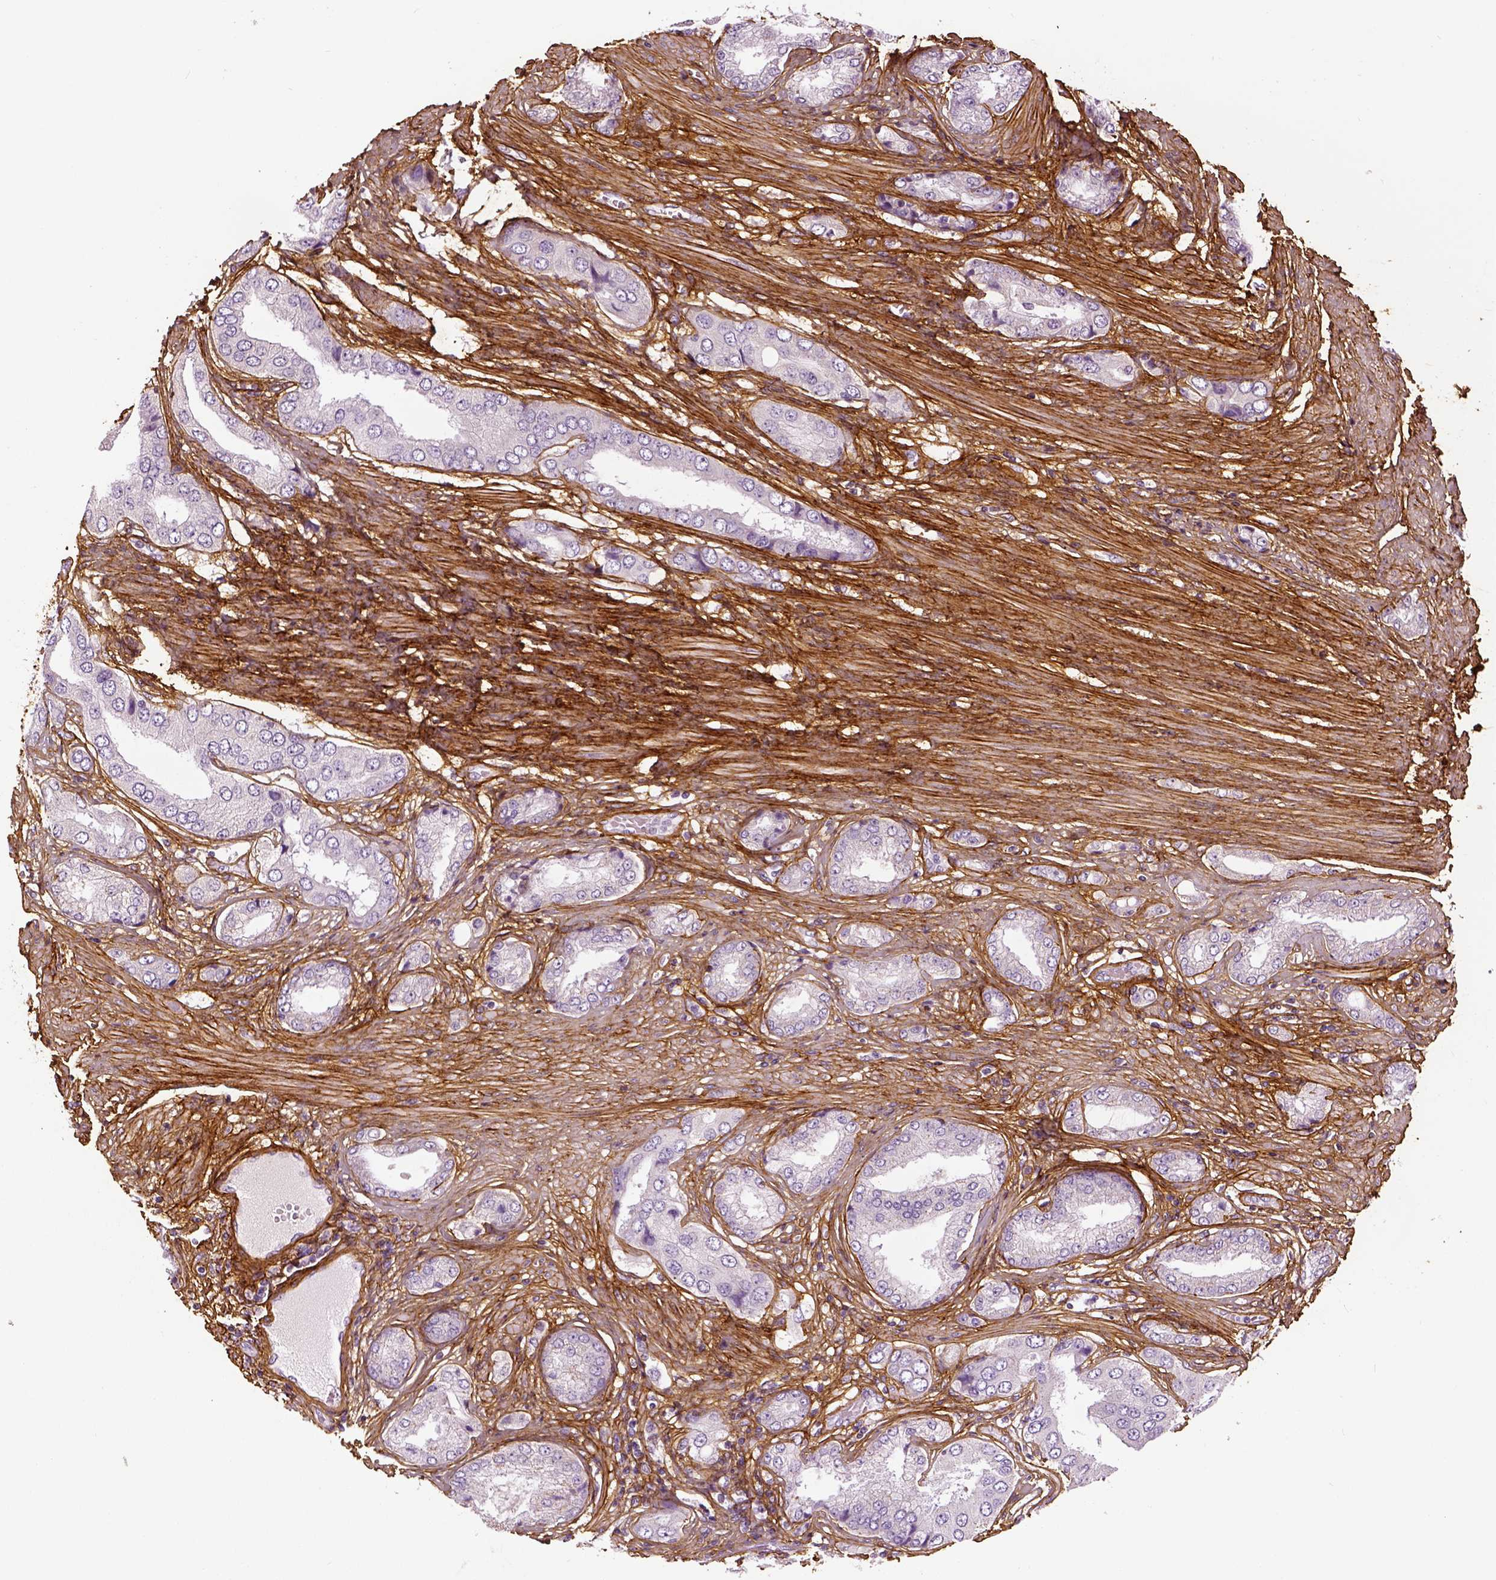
{"staining": {"intensity": "negative", "quantity": "none", "location": "none"}, "tissue": "prostate cancer", "cell_type": "Tumor cells", "image_type": "cancer", "snomed": [{"axis": "morphology", "description": "Adenocarcinoma, NOS"}, {"axis": "topography", "description": "Prostate"}], "caption": "DAB (3,3'-diaminobenzidine) immunohistochemical staining of prostate cancer (adenocarcinoma) exhibits no significant staining in tumor cells.", "gene": "COL6A2", "patient": {"sex": "male", "age": 63}}